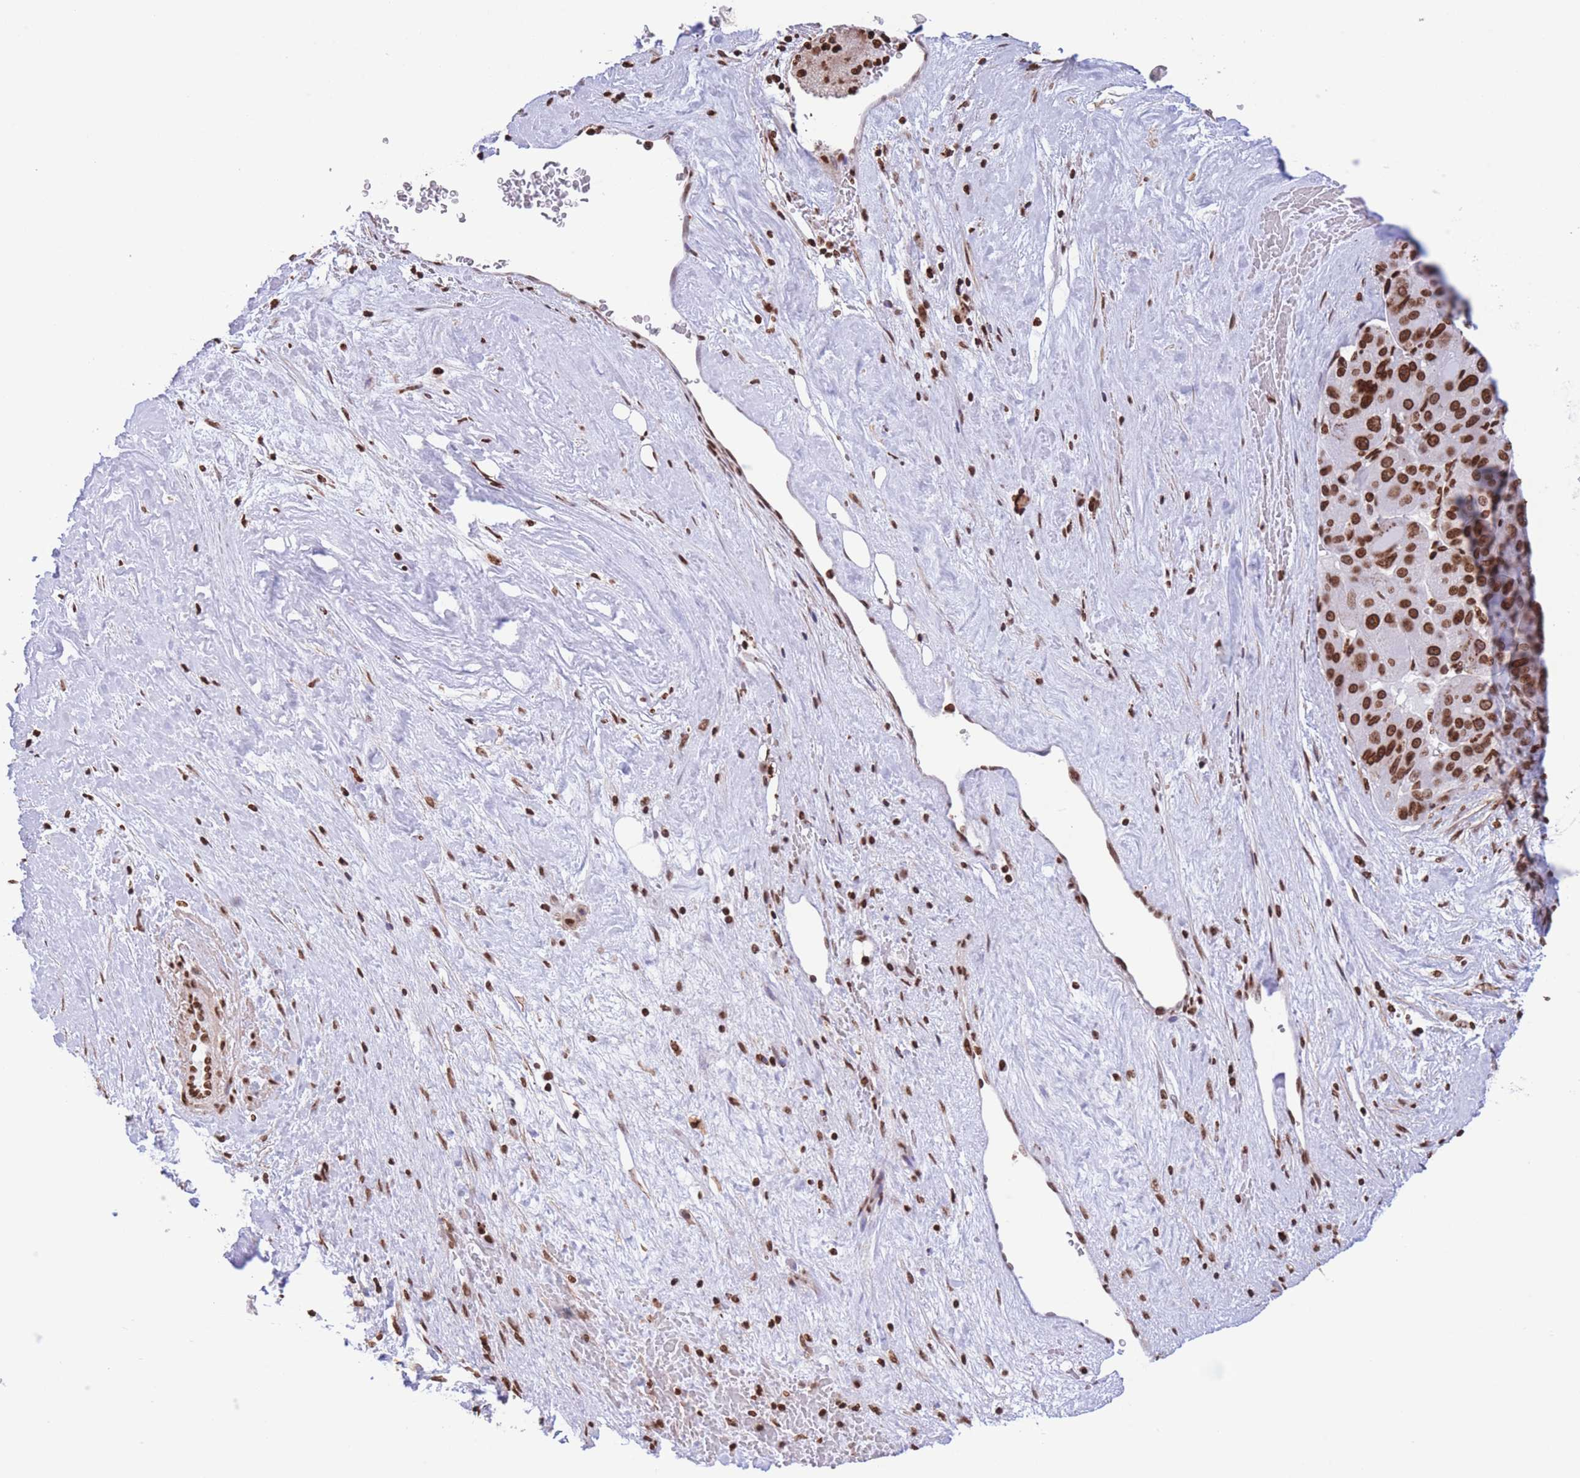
{"staining": {"intensity": "strong", "quantity": ">75%", "location": "nuclear"}, "tissue": "liver cancer", "cell_type": "Tumor cells", "image_type": "cancer", "snomed": [{"axis": "morphology", "description": "Carcinoma, Hepatocellular, NOS"}, {"axis": "topography", "description": "Liver"}], "caption": "A high-resolution image shows immunohistochemistry staining of hepatocellular carcinoma (liver), which exhibits strong nuclear expression in about >75% of tumor cells. The staining was performed using DAB (3,3'-diaminobenzidine), with brown indicating positive protein expression. Nuclei are stained blue with hematoxylin.", "gene": "H2BC11", "patient": {"sex": "male", "age": 76}}